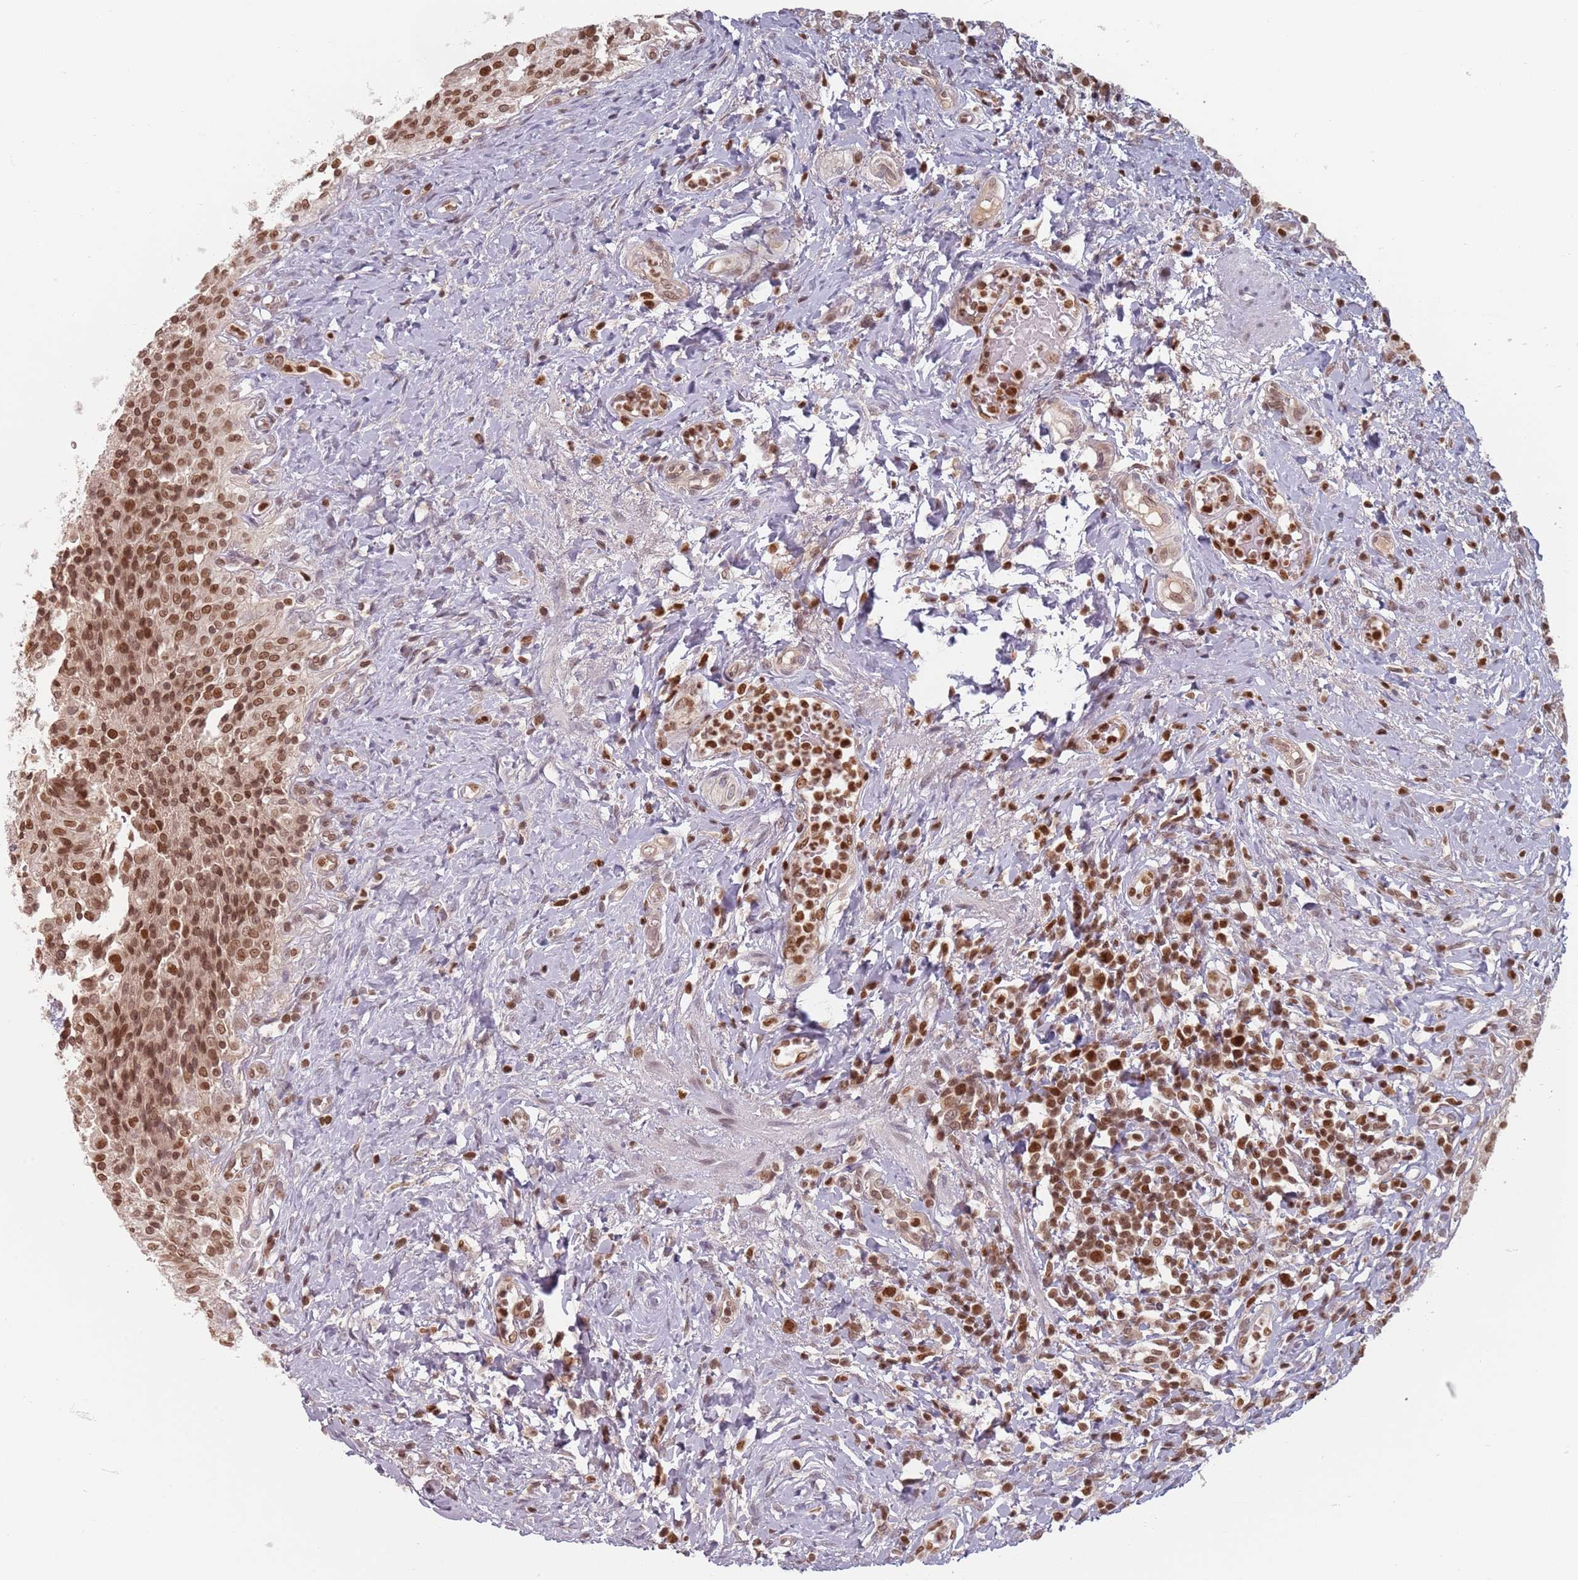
{"staining": {"intensity": "strong", "quantity": ">75%", "location": "nuclear"}, "tissue": "urinary bladder", "cell_type": "Urothelial cells", "image_type": "normal", "snomed": [{"axis": "morphology", "description": "Normal tissue, NOS"}, {"axis": "morphology", "description": "Inflammation, NOS"}, {"axis": "topography", "description": "Urinary bladder"}], "caption": "Immunohistochemical staining of unremarkable human urinary bladder displays strong nuclear protein expression in about >75% of urothelial cells.", "gene": "NUP50", "patient": {"sex": "male", "age": 64}}